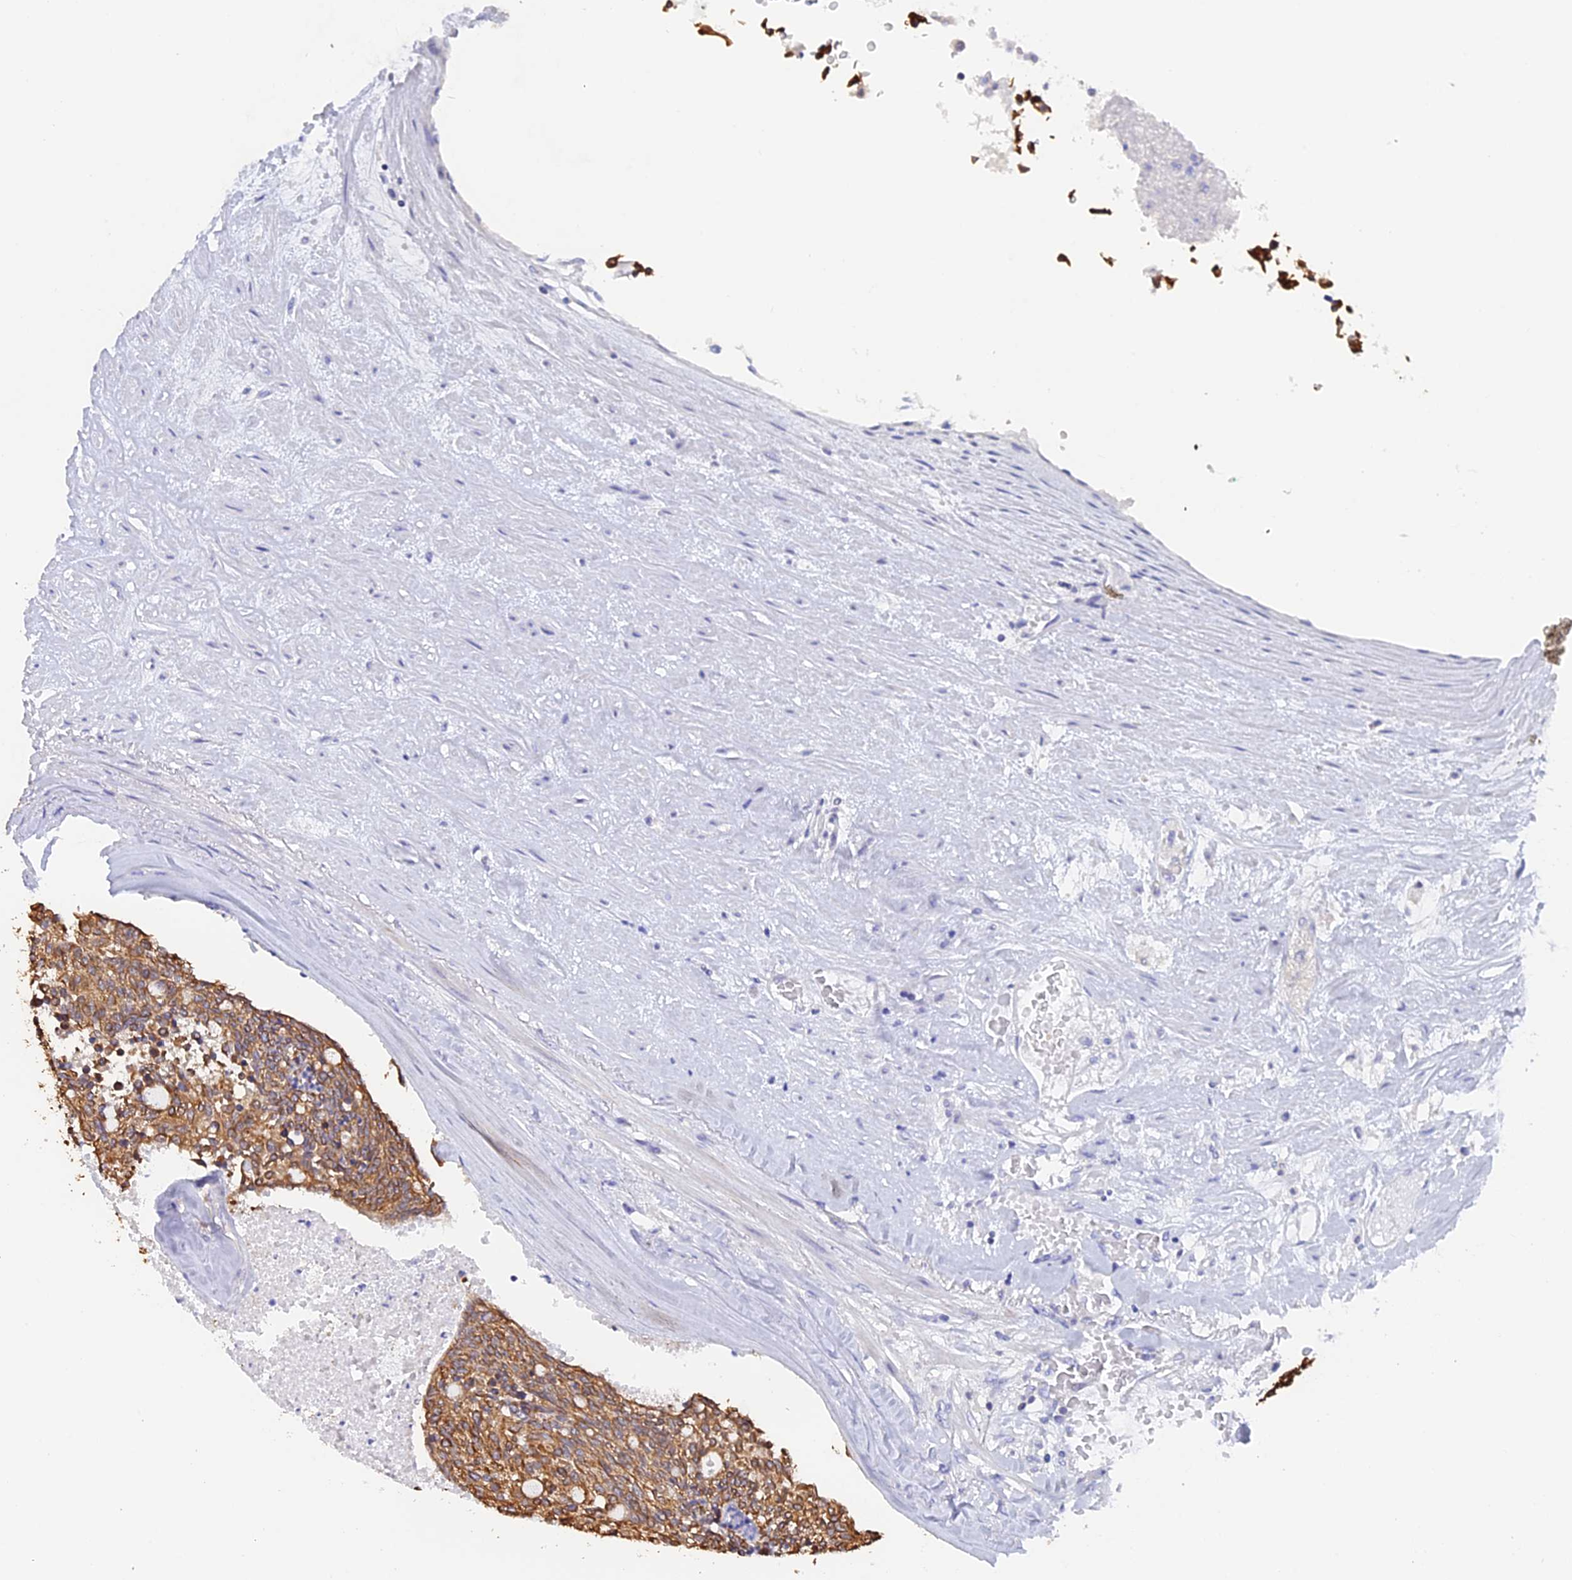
{"staining": {"intensity": "moderate", "quantity": ">75%", "location": "cytoplasmic/membranous"}, "tissue": "carcinoid", "cell_type": "Tumor cells", "image_type": "cancer", "snomed": [{"axis": "morphology", "description": "Carcinoid, malignant, NOS"}, {"axis": "topography", "description": "Pancreas"}], "caption": "Immunohistochemical staining of human carcinoid (malignant) reveals moderate cytoplasmic/membranous protein positivity in approximately >75% of tumor cells. (DAB (3,3'-diaminobenzidine) IHC with brightfield microscopy, high magnification).", "gene": "STUB1", "patient": {"sex": "female", "age": 54}}